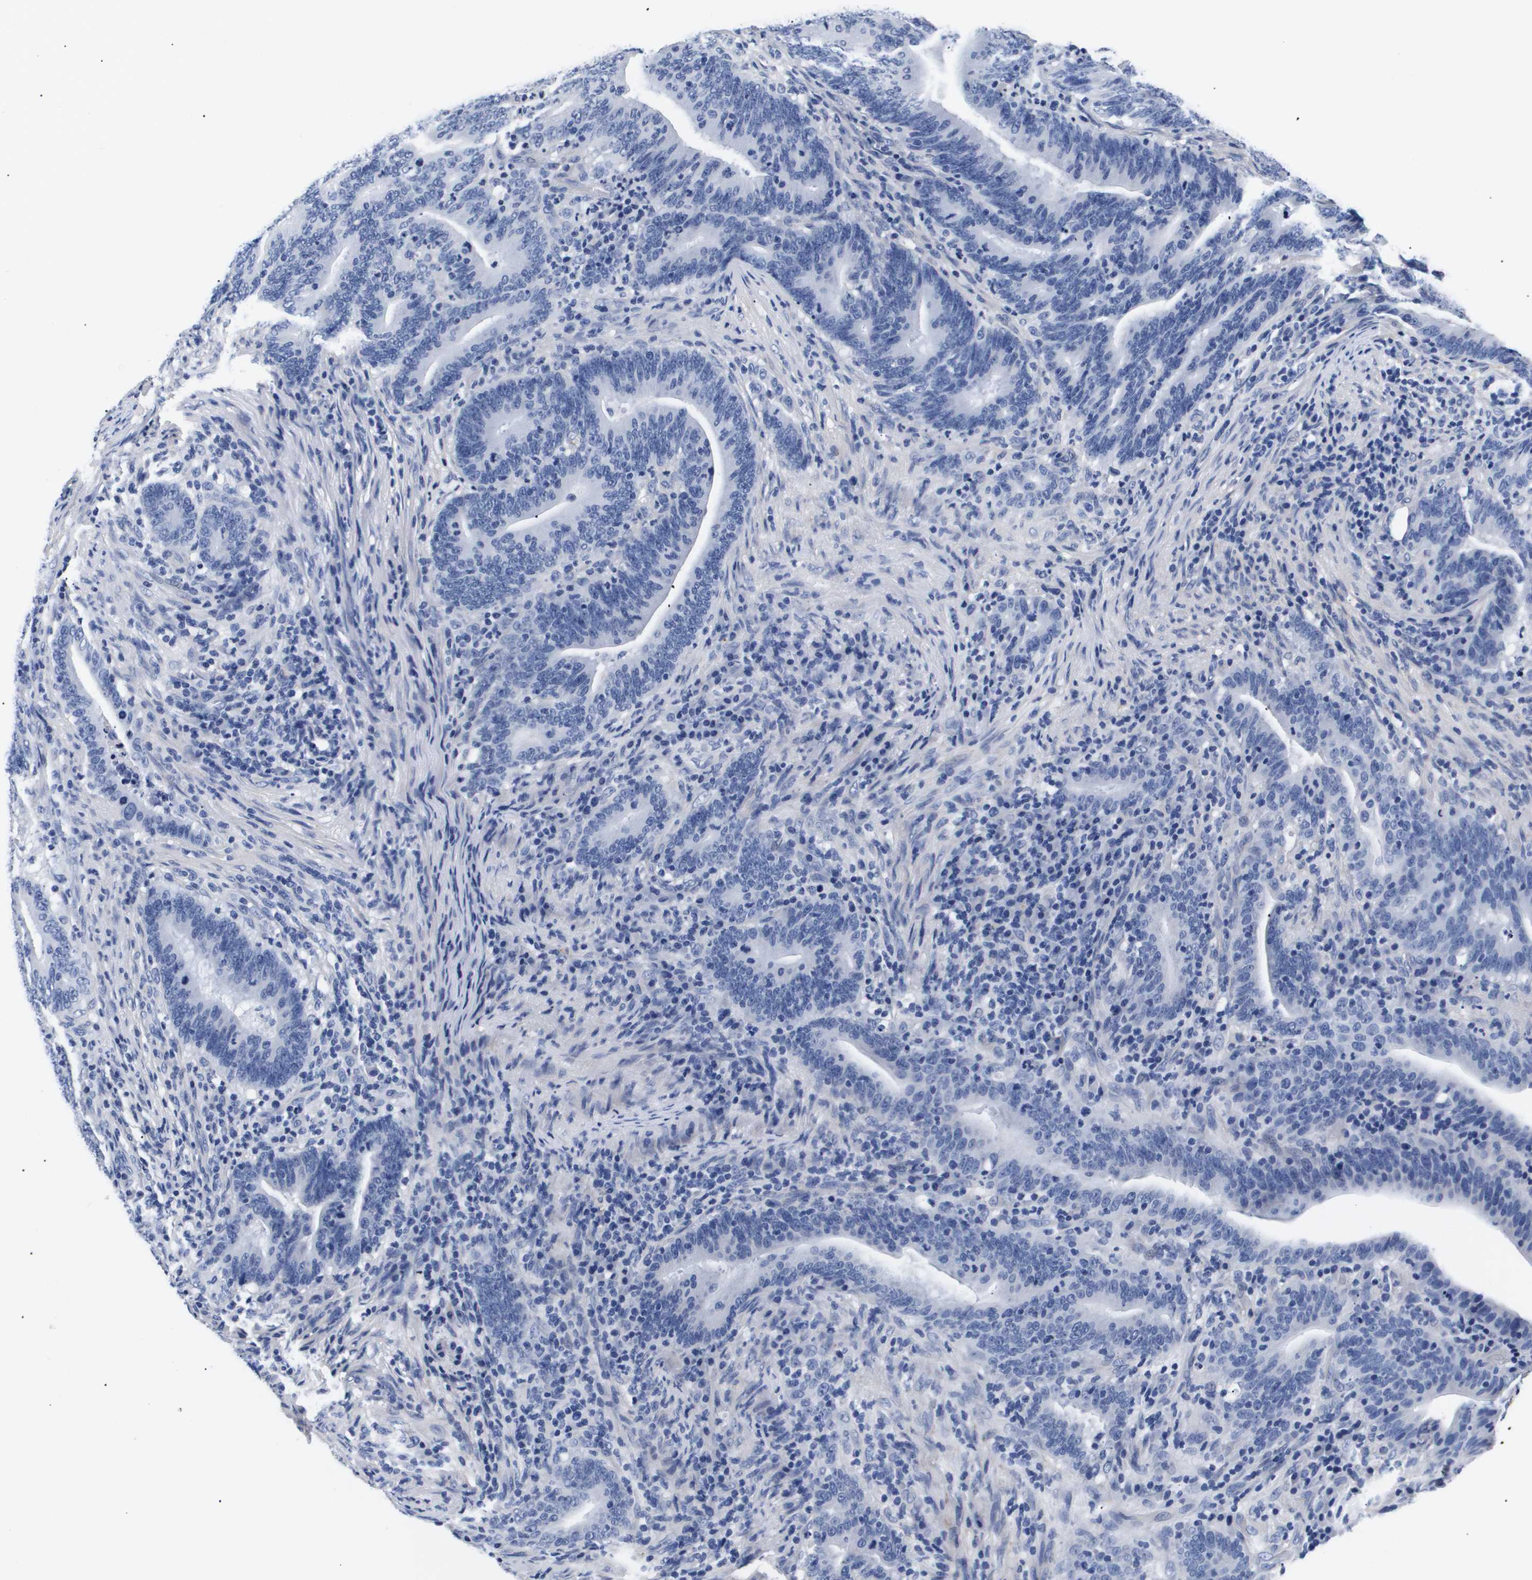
{"staining": {"intensity": "negative", "quantity": "none", "location": "none"}, "tissue": "colorectal cancer", "cell_type": "Tumor cells", "image_type": "cancer", "snomed": [{"axis": "morphology", "description": "Adenocarcinoma, NOS"}, {"axis": "topography", "description": "Colon"}], "caption": "An image of colorectal cancer (adenocarcinoma) stained for a protein reveals no brown staining in tumor cells.", "gene": "ATP6V0A4", "patient": {"sex": "female", "age": 66}}